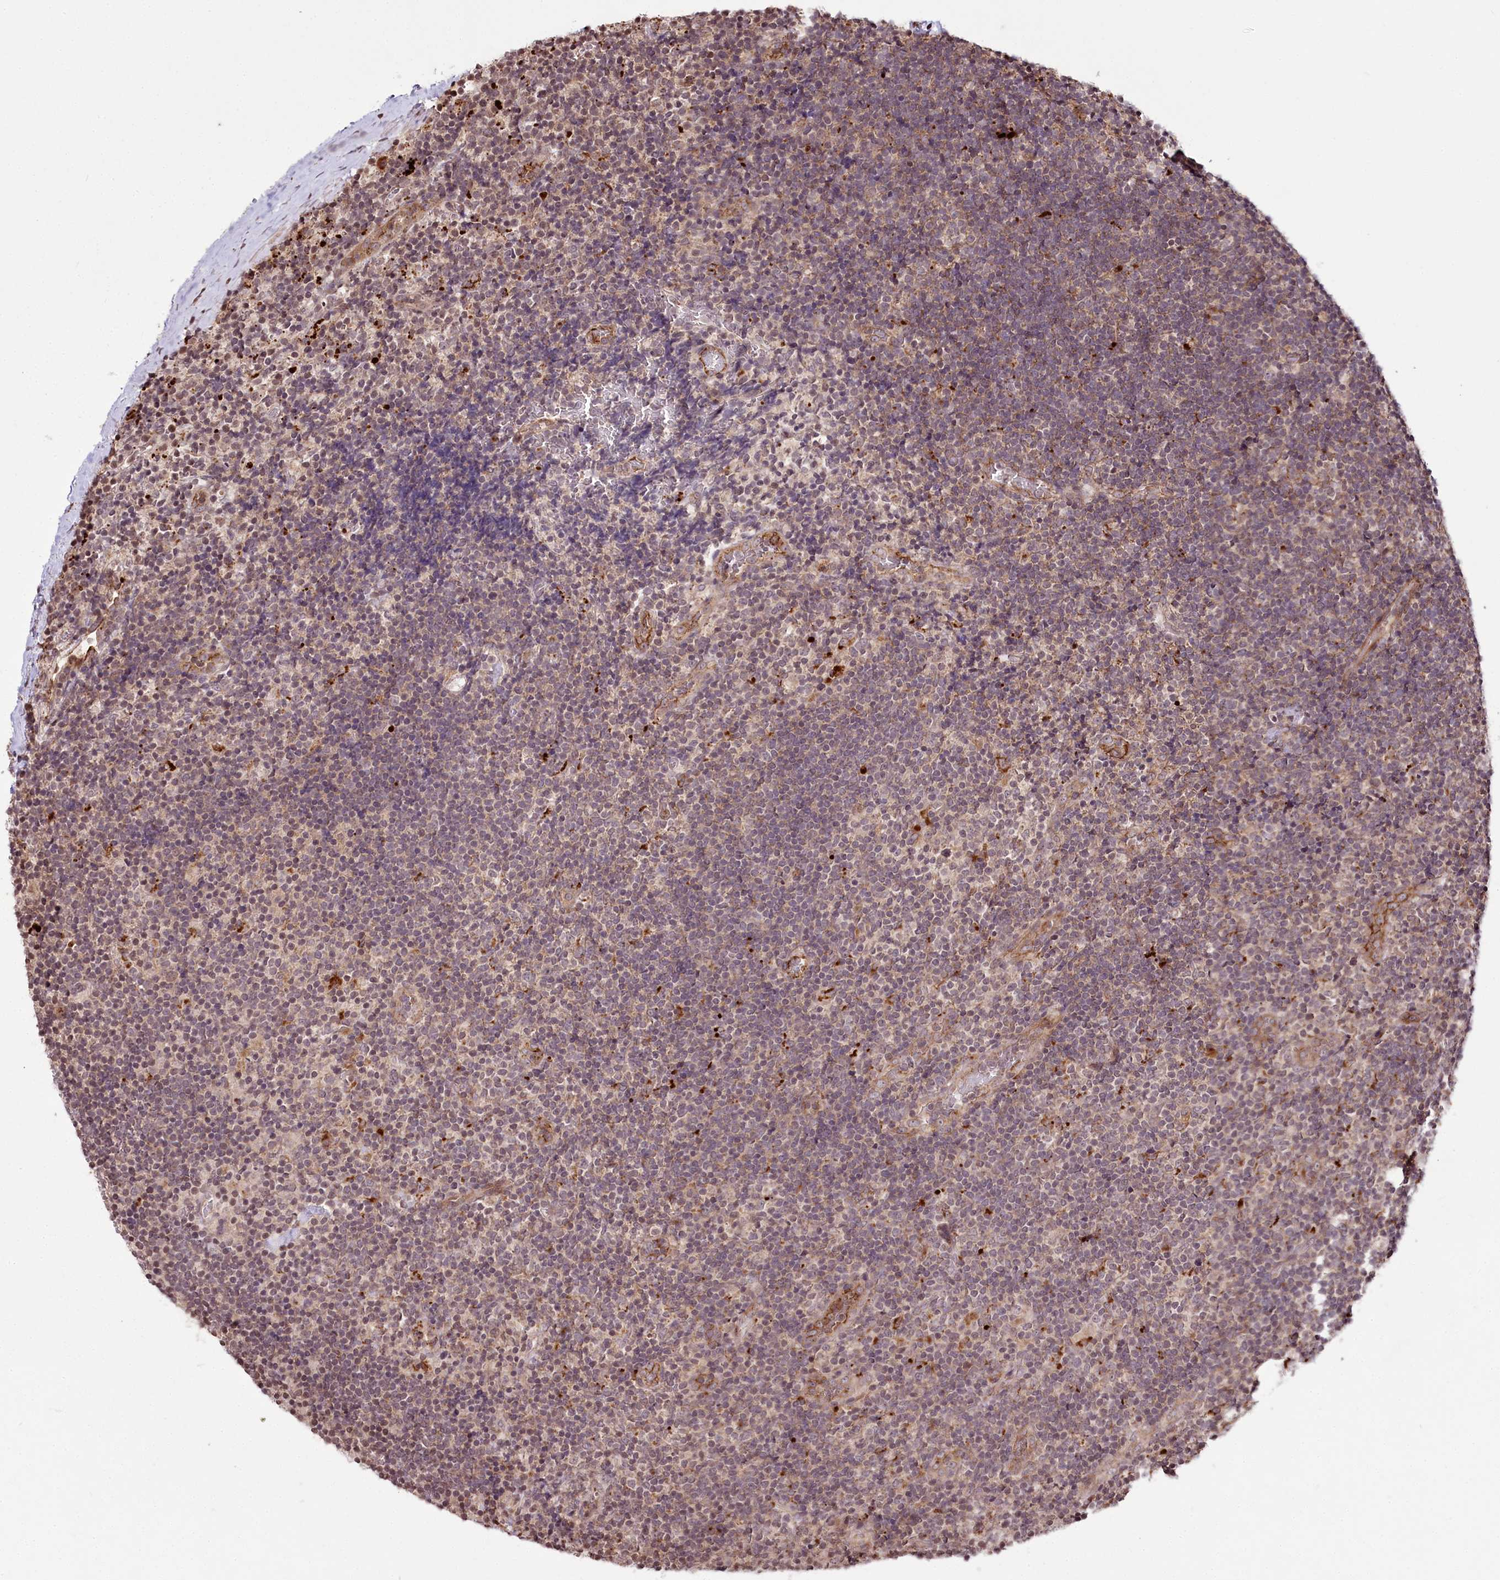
{"staining": {"intensity": "strong", "quantity": "<25%", "location": "cytoplasmic/membranous"}, "tissue": "lymphoma", "cell_type": "Tumor cells", "image_type": "cancer", "snomed": [{"axis": "morphology", "description": "Hodgkin's disease, NOS"}, {"axis": "topography", "description": "Lymph node"}], "caption": "Immunohistochemical staining of human lymphoma exhibits medium levels of strong cytoplasmic/membranous staining in approximately <25% of tumor cells.", "gene": "HOXC8", "patient": {"sex": "female", "age": 57}}